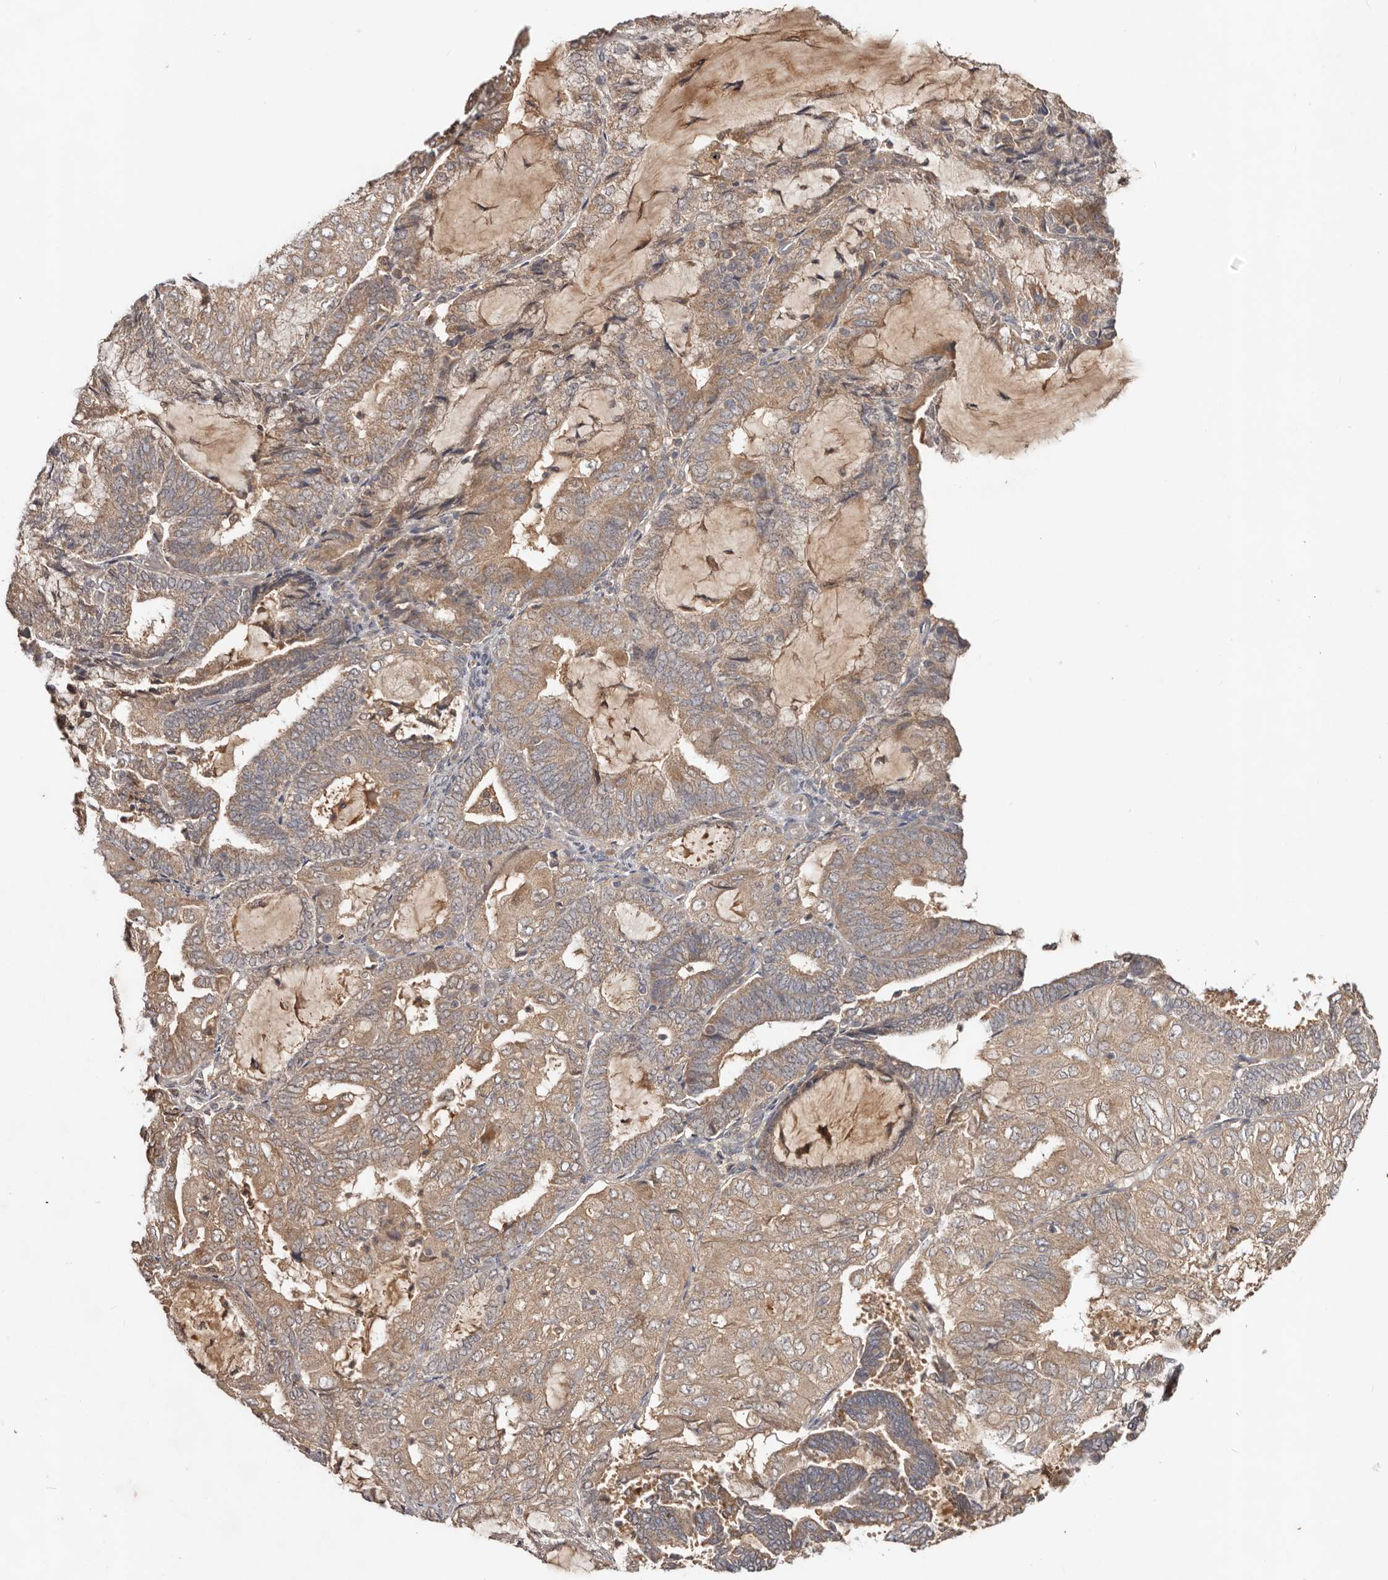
{"staining": {"intensity": "moderate", "quantity": ">75%", "location": "cytoplasmic/membranous"}, "tissue": "endometrial cancer", "cell_type": "Tumor cells", "image_type": "cancer", "snomed": [{"axis": "morphology", "description": "Adenocarcinoma, NOS"}, {"axis": "topography", "description": "Endometrium"}], "caption": "Human adenocarcinoma (endometrial) stained with a brown dye shows moderate cytoplasmic/membranous positive positivity in approximately >75% of tumor cells.", "gene": "PKIB", "patient": {"sex": "female", "age": 81}}